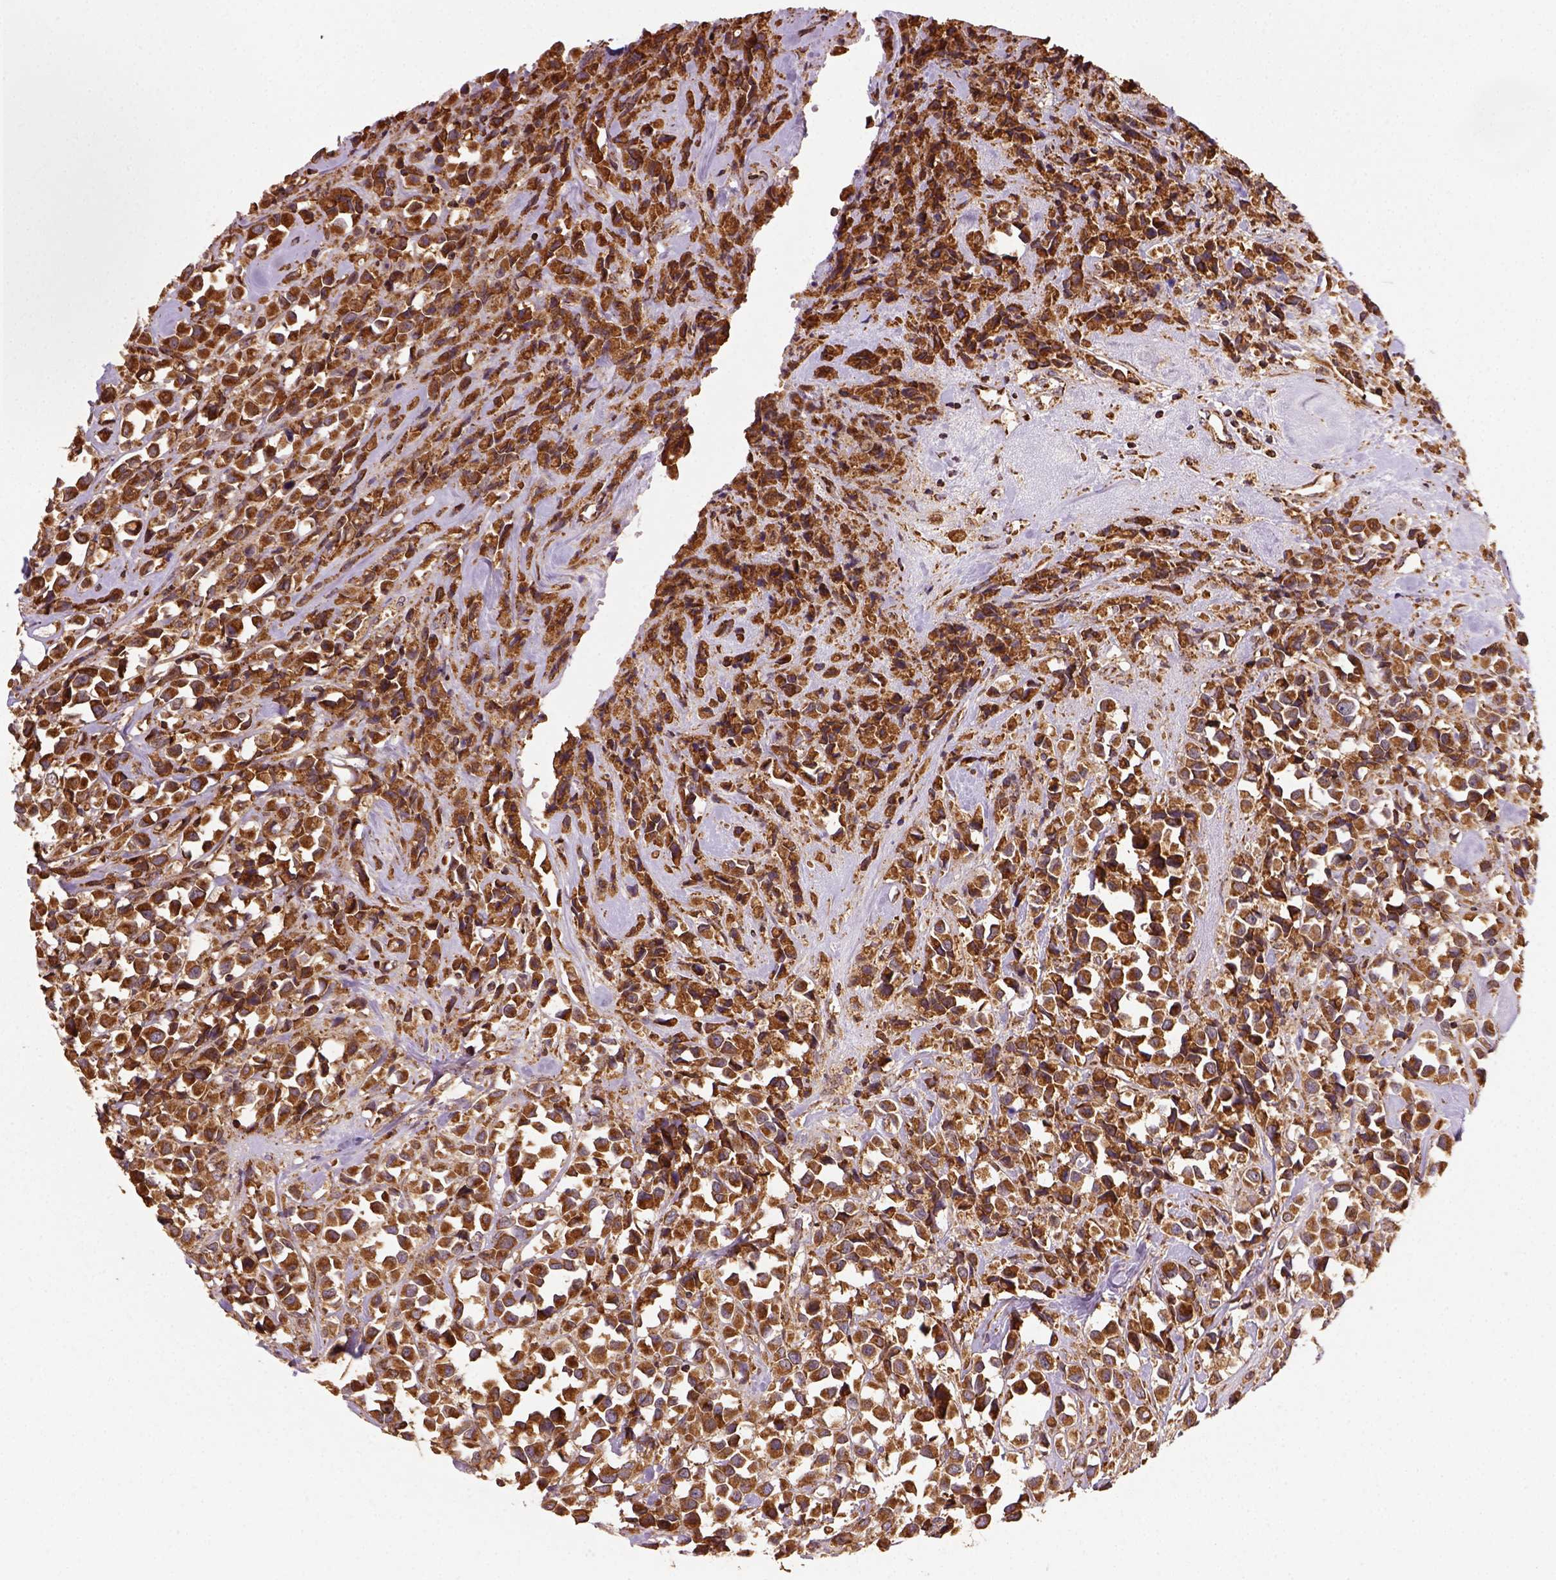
{"staining": {"intensity": "strong", "quantity": ">75%", "location": "nuclear"}, "tissue": "breast cancer", "cell_type": "Tumor cells", "image_type": "cancer", "snomed": [{"axis": "morphology", "description": "Duct carcinoma"}, {"axis": "topography", "description": "Breast"}], "caption": "Protein analysis of intraductal carcinoma (breast) tissue shows strong nuclear expression in approximately >75% of tumor cells. (IHC, brightfield microscopy, high magnification).", "gene": "MAPK8IP3", "patient": {"sex": "female", "age": 61}}